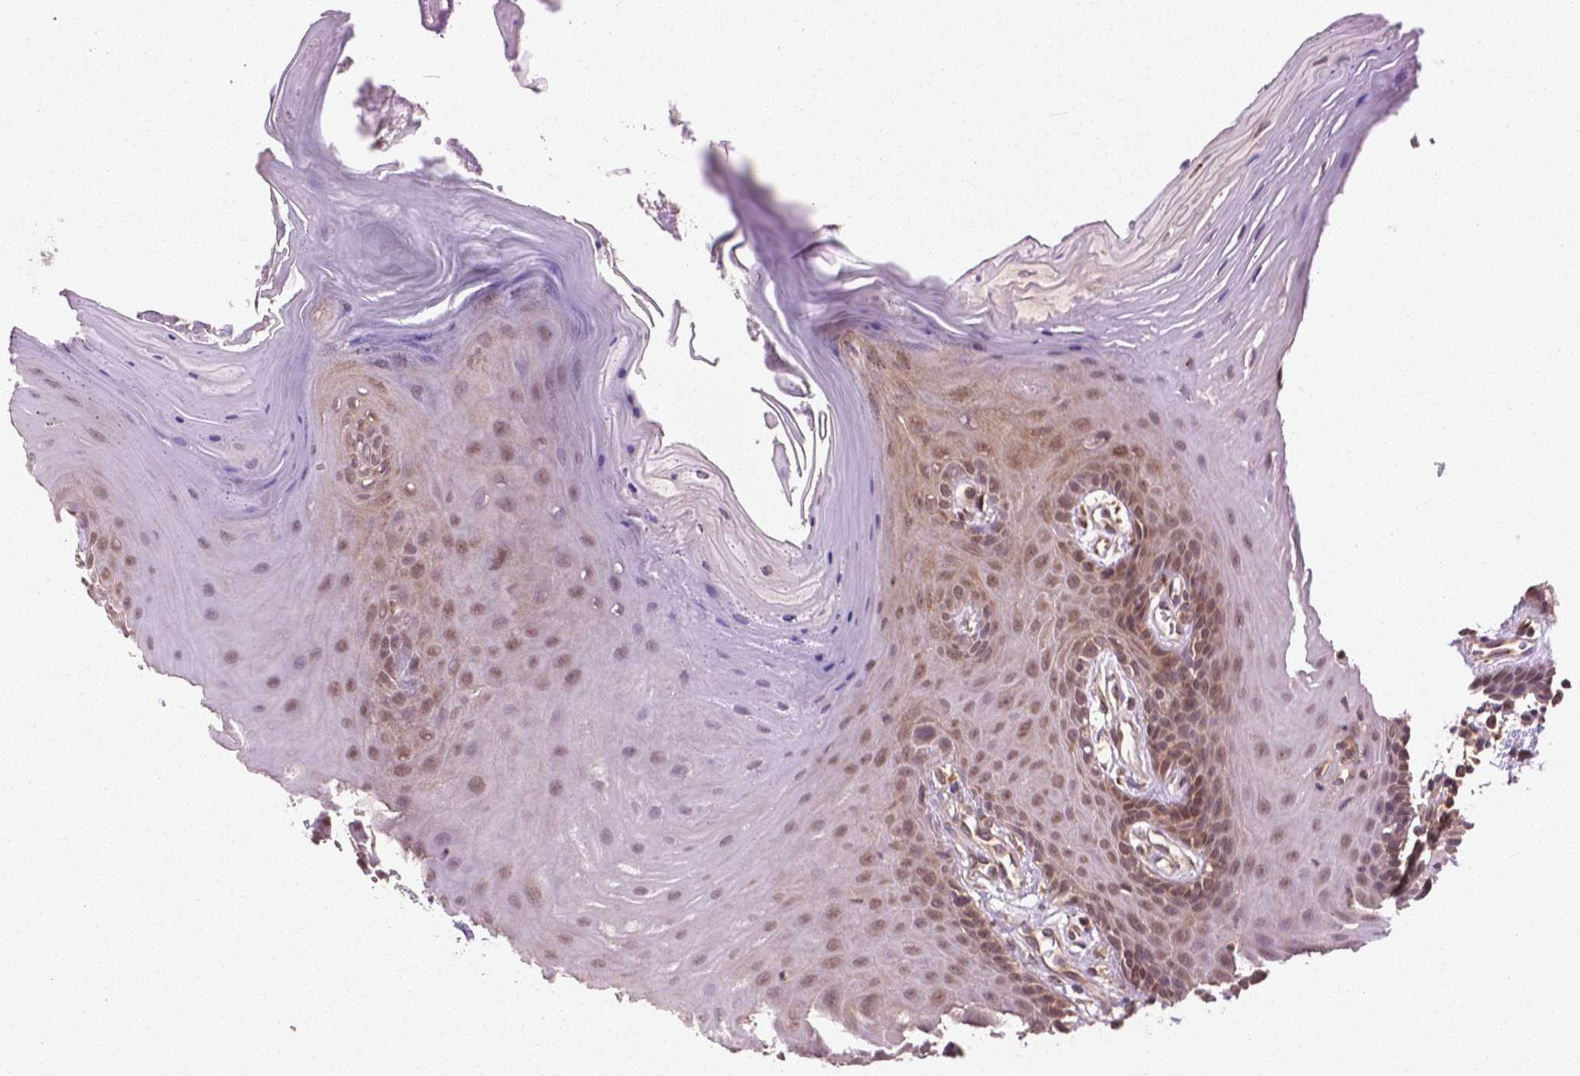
{"staining": {"intensity": "moderate", "quantity": "25%-75%", "location": "cytoplasmic/membranous,nuclear"}, "tissue": "oral mucosa", "cell_type": "Squamous epithelial cells", "image_type": "normal", "snomed": [{"axis": "morphology", "description": "Normal tissue, NOS"}, {"axis": "morphology", "description": "Normal morphology"}, {"axis": "topography", "description": "Oral tissue"}], "caption": "High-power microscopy captured an IHC photomicrograph of normal oral mucosa, revealing moderate cytoplasmic/membranous,nuclear staining in approximately 25%-75% of squamous epithelial cells.", "gene": "PPP1CB", "patient": {"sex": "female", "age": 76}}